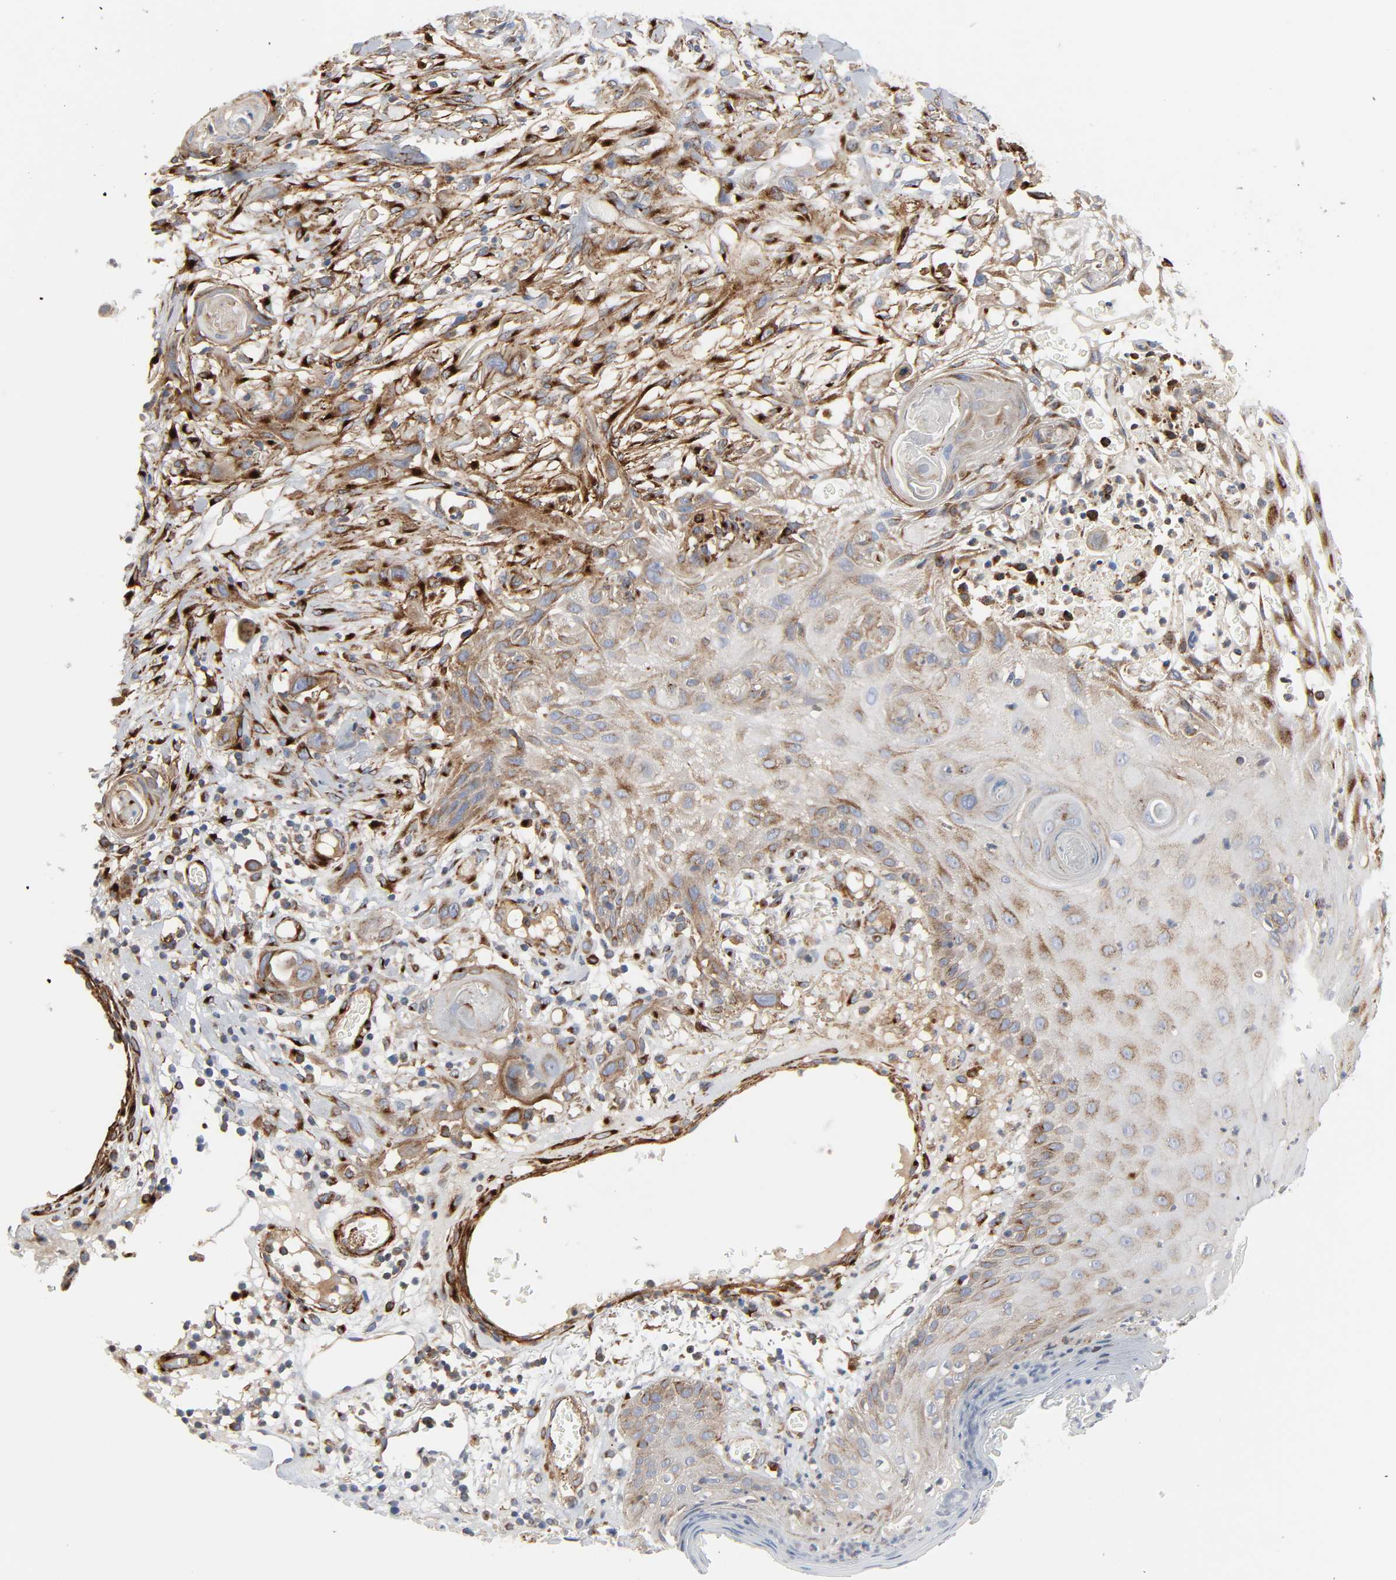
{"staining": {"intensity": "moderate", "quantity": ">75%", "location": "cytoplasmic/membranous"}, "tissue": "skin cancer", "cell_type": "Tumor cells", "image_type": "cancer", "snomed": [{"axis": "morphology", "description": "Normal tissue, NOS"}, {"axis": "morphology", "description": "Squamous cell carcinoma, NOS"}, {"axis": "topography", "description": "Skin"}], "caption": "Immunohistochemical staining of human skin cancer (squamous cell carcinoma) reveals medium levels of moderate cytoplasmic/membranous expression in approximately >75% of tumor cells. (DAB = brown stain, brightfield microscopy at high magnification).", "gene": "ARHGAP1", "patient": {"sex": "female", "age": 59}}